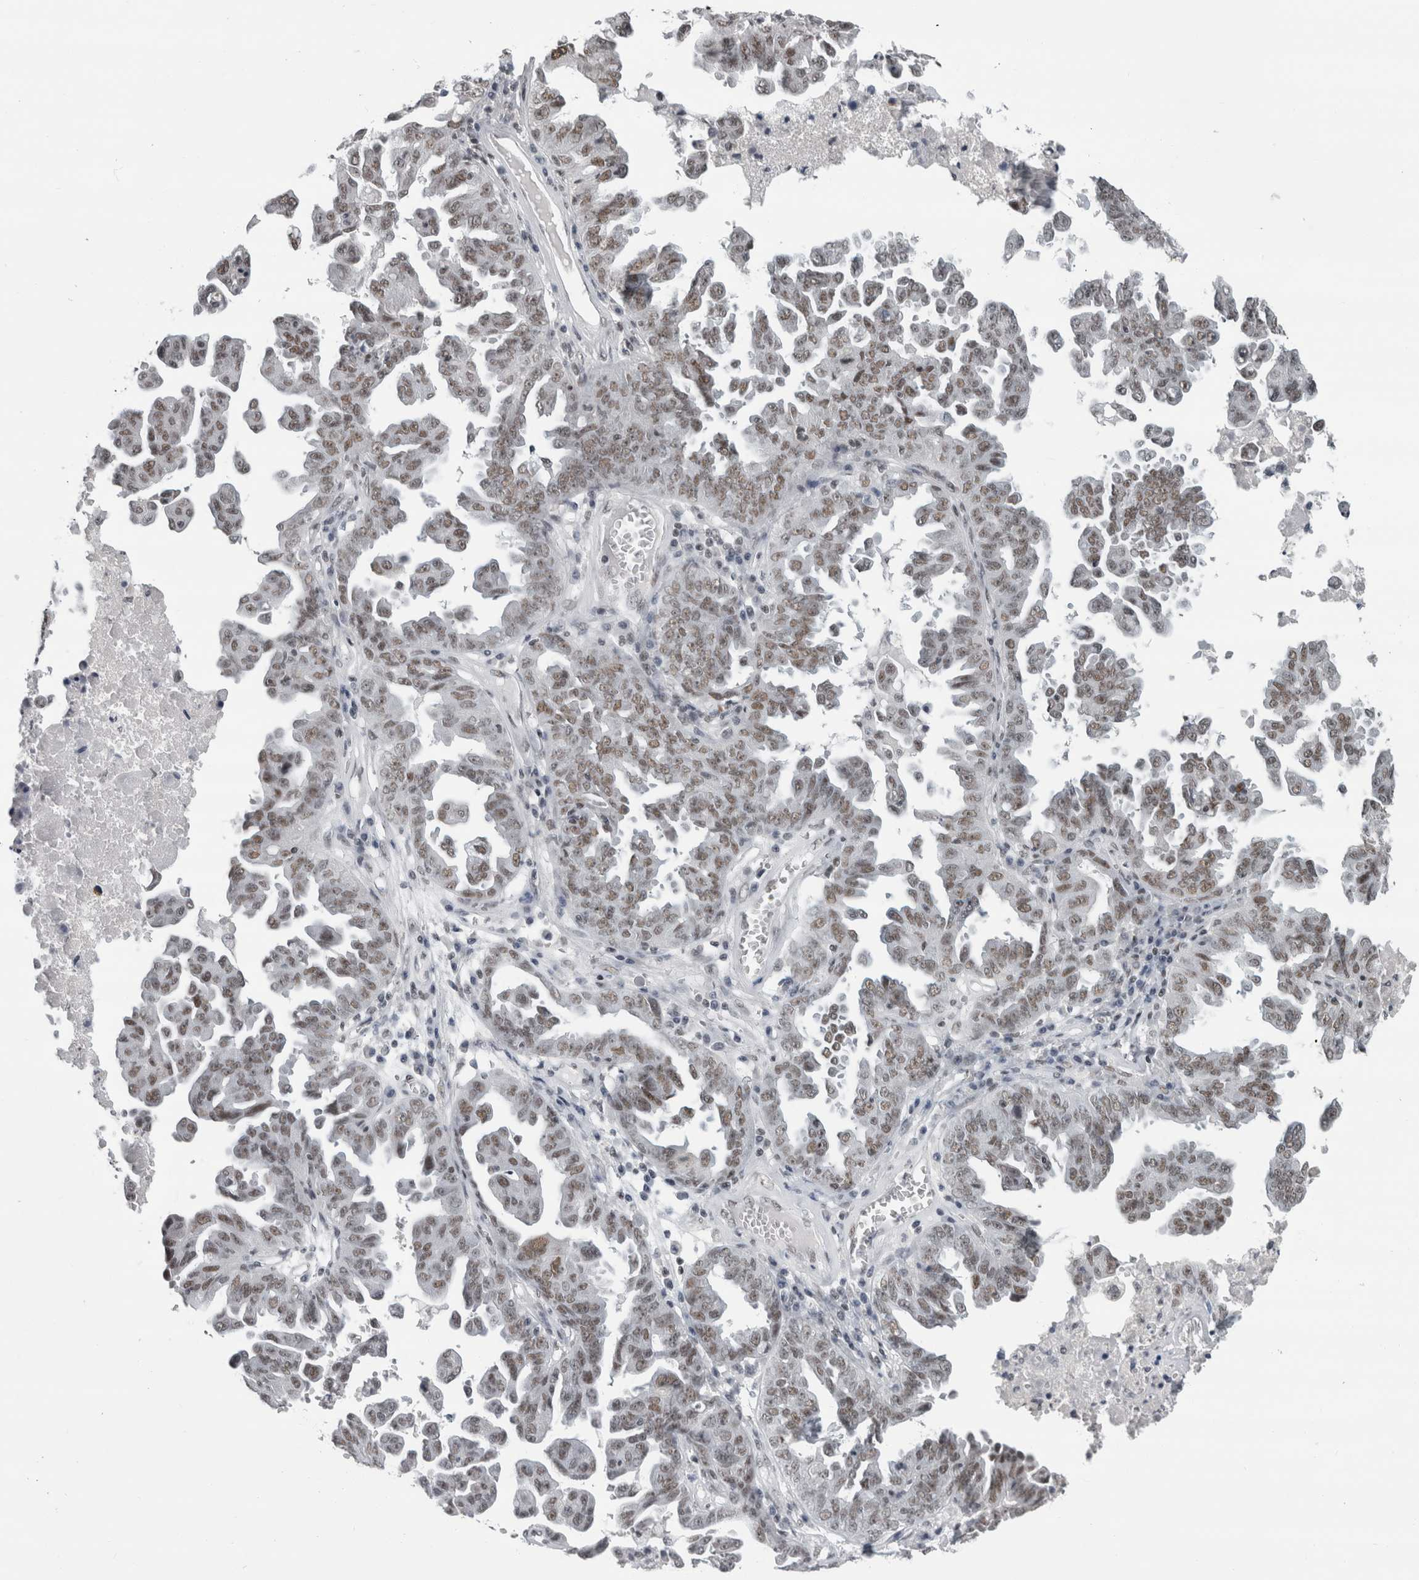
{"staining": {"intensity": "moderate", "quantity": ">75%", "location": "nuclear"}, "tissue": "ovarian cancer", "cell_type": "Tumor cells", "image_type": "cancer", "snomed": [{"axis": "morphology", "description": "Carcinoma, endometroid"}, {"axis": "topography", "description": "Ovary"}], "caption": "Human ovarian endometroid carcinoma stained with a protein marker displays moderate staining in tumor cells.", "gene": "ARID4B", "patient": {"sex": "female", "age": 62}}